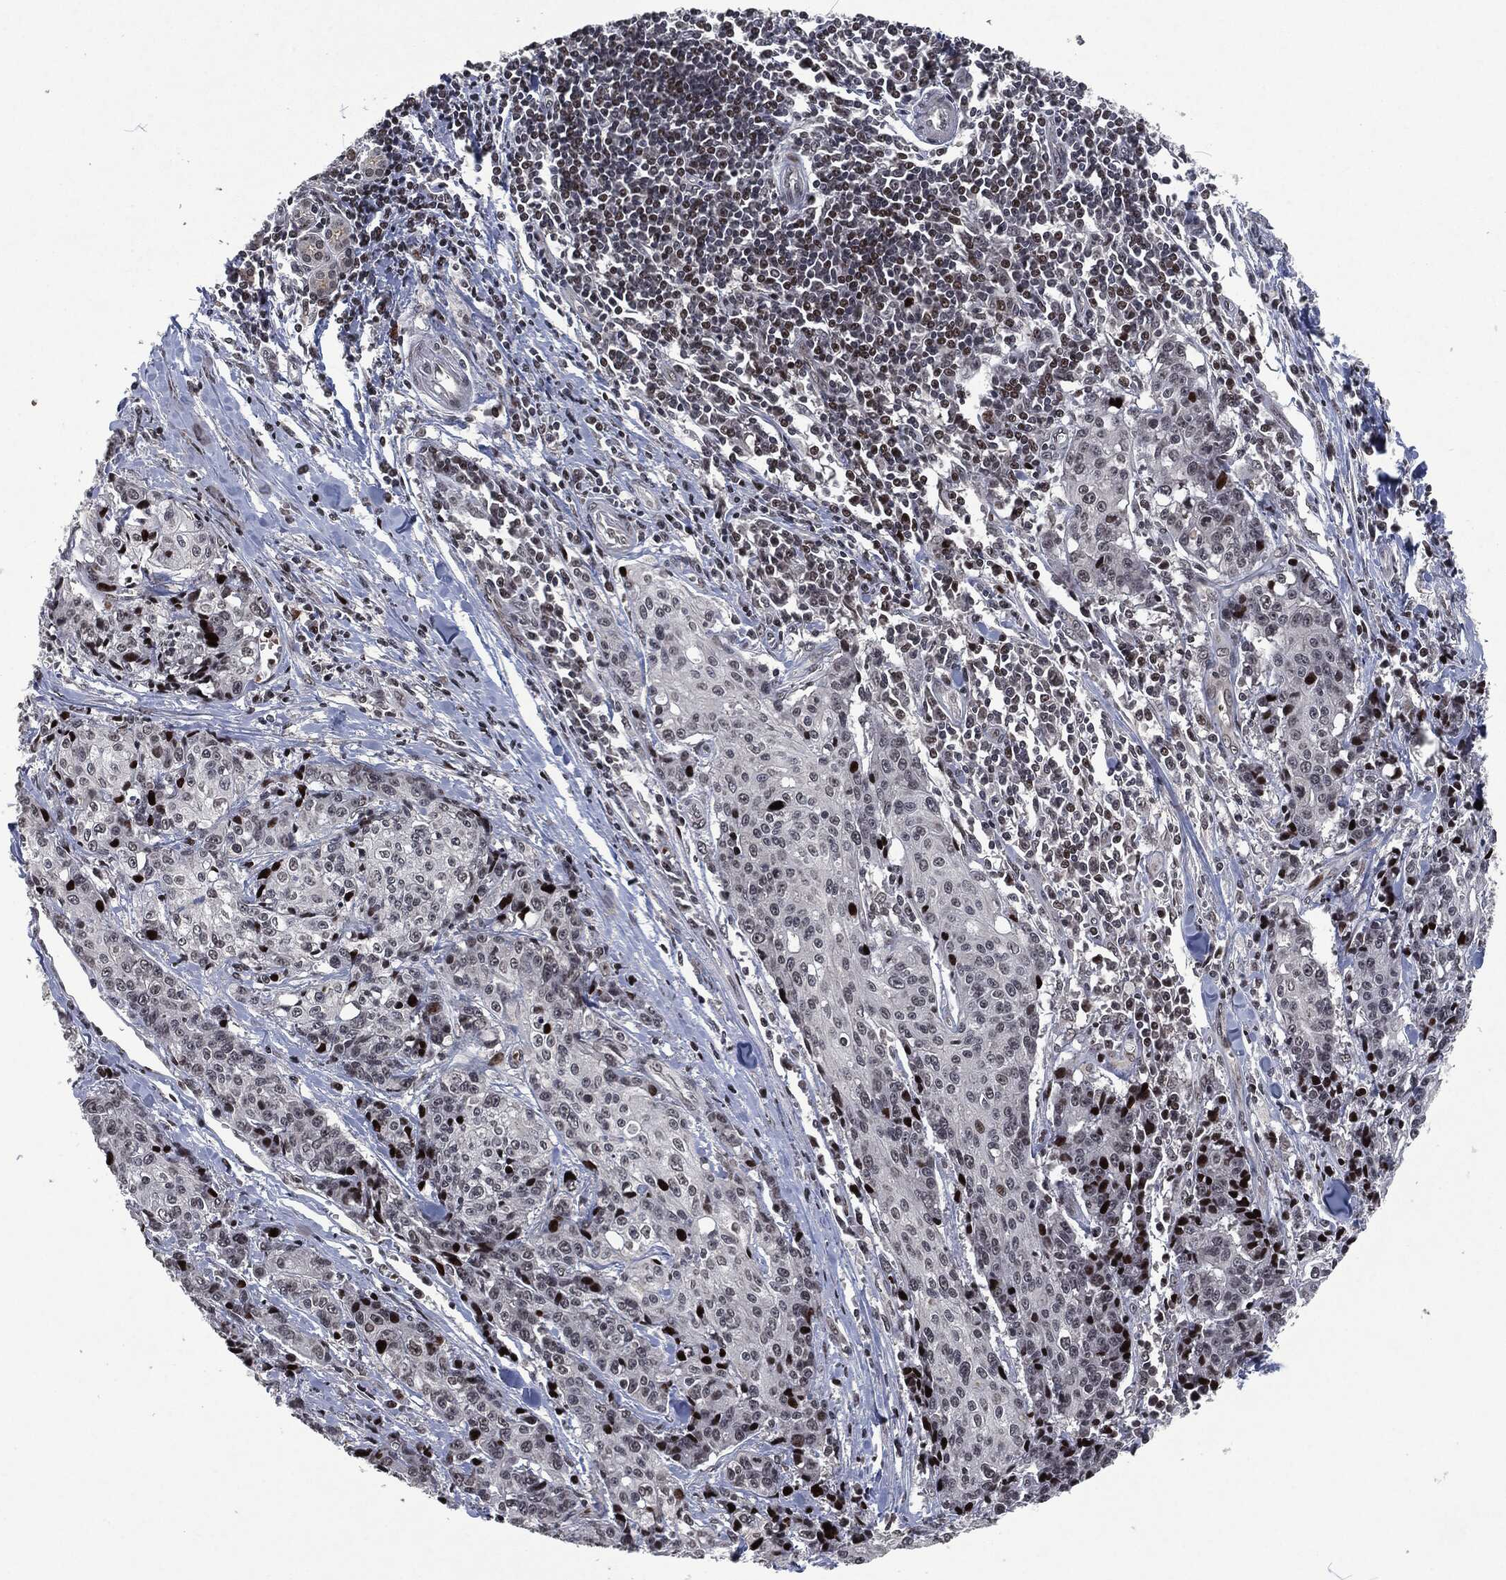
{"staining": {"intensity": "strong", "quantity": "<25%", "location": "nuclear"}, "tissue": "pancreatic cancer", "cell_type": "Tumor cells", "image_type": "cancer", "snomed": [{"axis": "morphology", "description": "Adenocarcinoma, NOS"}, {"axis": "topography", "description": "Pancreas"}], "caption": "There is medium levels of strong nuclear staining in tumor cells of pancreatic cancer (adenocarcinoma), as demonstrated by immunohistochemical staining (brown color).", "gene": "EGFR", "patient": {"sex": "male", "age": 64}}